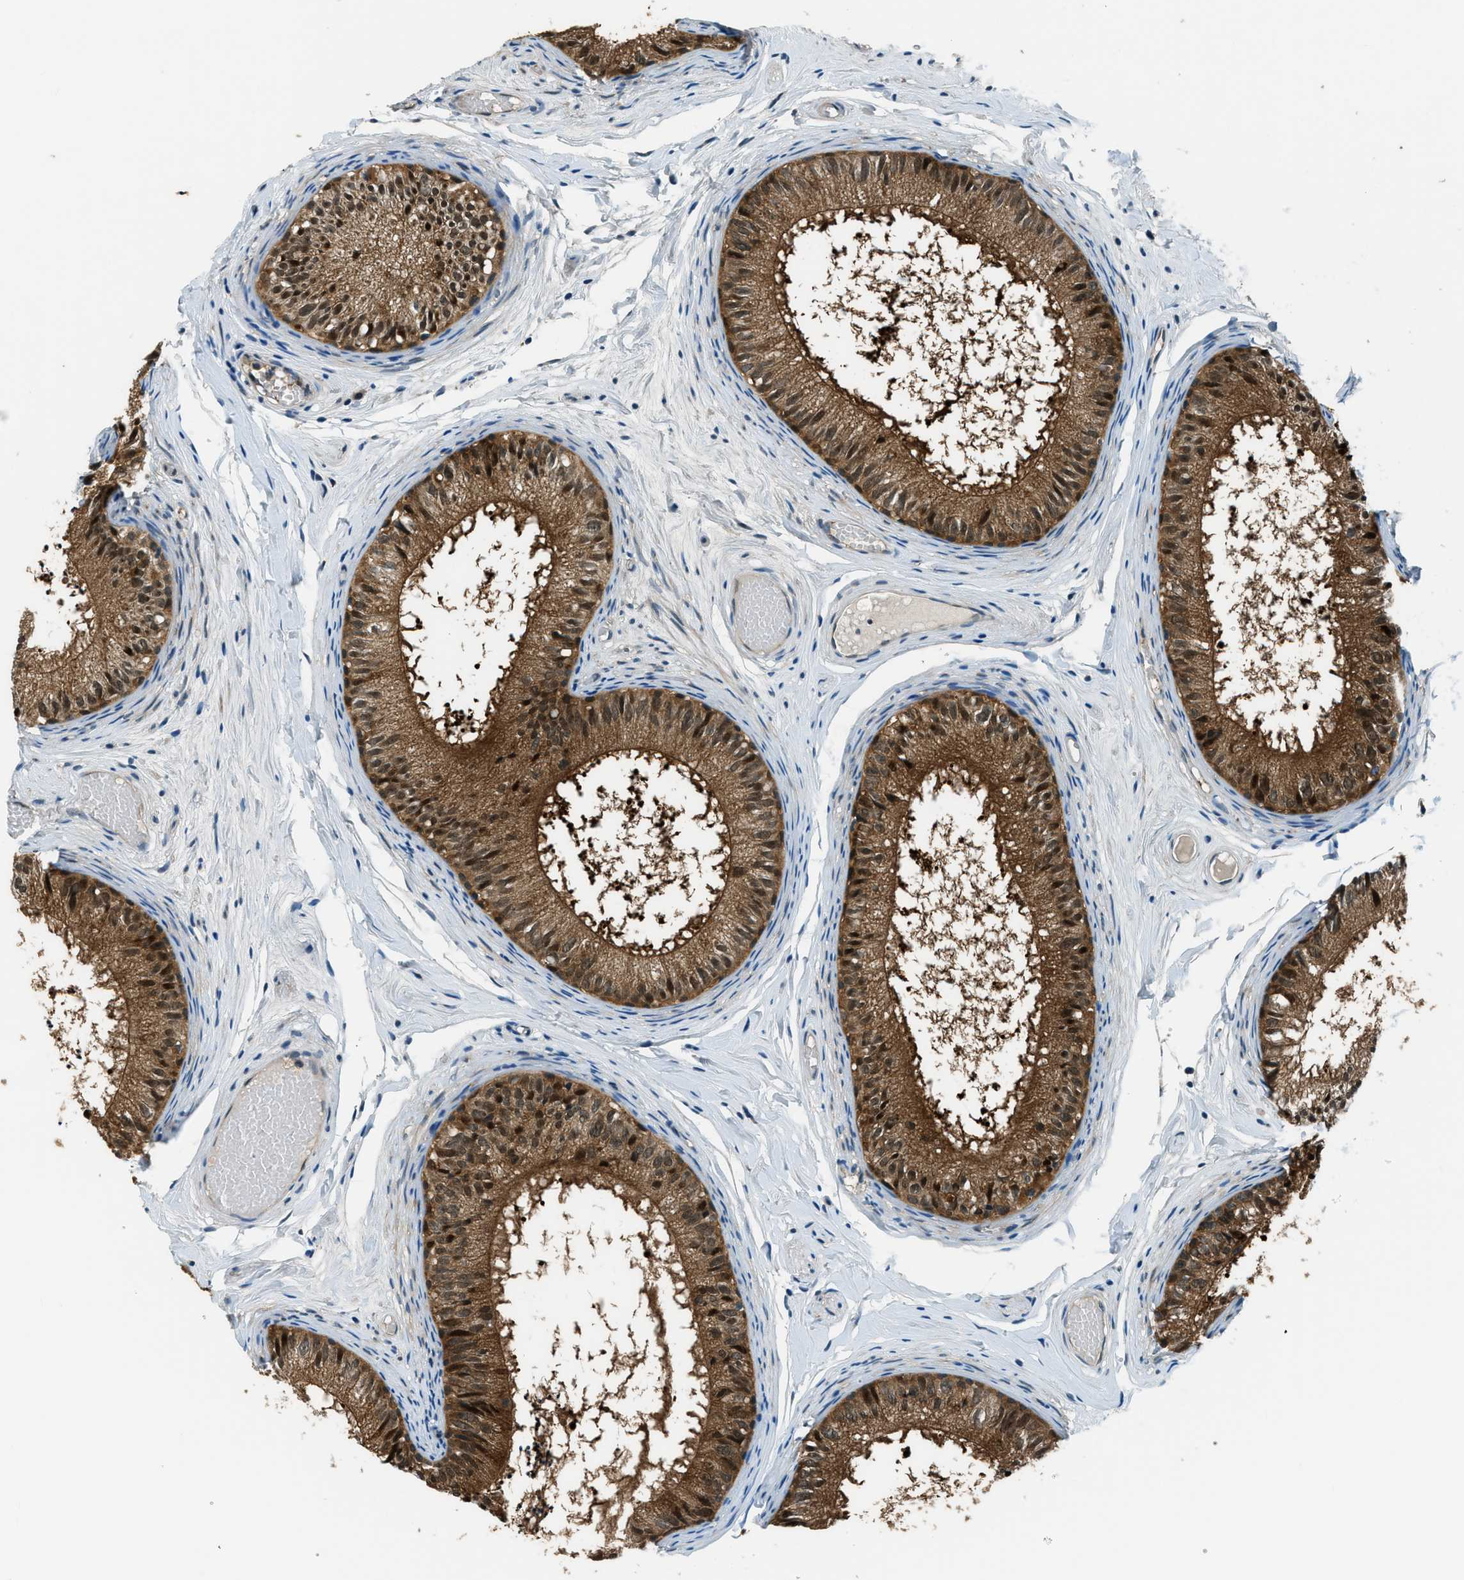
{"staining": {"intensity": "strong", "quantity": ">75%", "location": "cytoplasmic/membranous,nuclear"}, "tissue": "epididymis", "cell_type": "Glandular cells", "image_type": "normal", "snomed": [{"axis": "morphology", "description": "Normal tissue, NOS"}, {"axis": "topography", "description": "Epididymis"}], "caption": "A high-resolution histopathology image shows immunohistochemistry (IHC) staining of normal epididymis, which exhibits strong cytoplasmic/membranous,nuclear staining in approximately >75% of glandular cells. The protein is shown in brown color, while the nuclei are stained blue.", "gene": "HEBP2", "patient": {"sex": "male", "age": 46}}